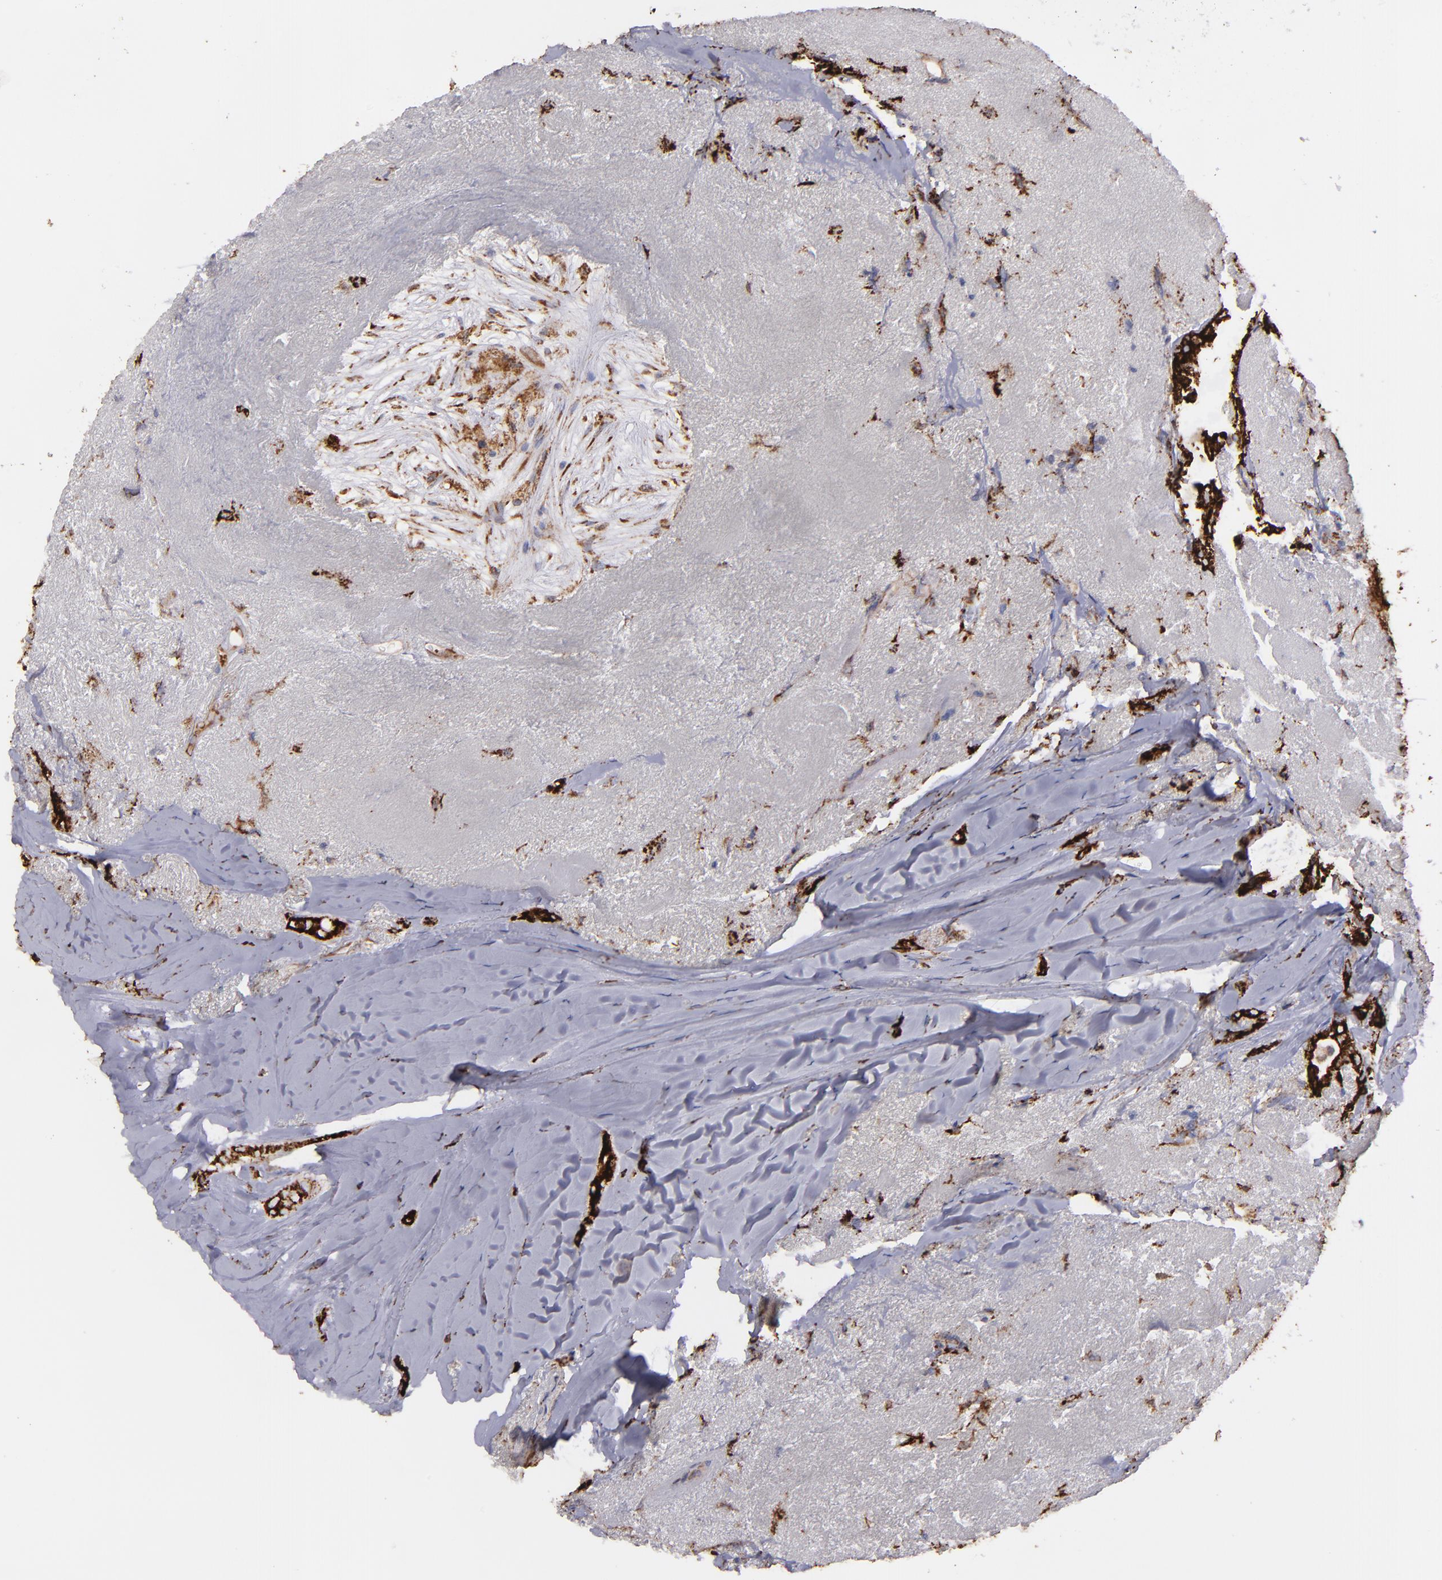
{"staining": {"intensity": "strong", "quantity": ">75%", "location": "cytoplasmic/membranous"}, "tissue": "breast cancer", "cell_type": "Tumor cells", "image_type": "cancer", "snomed": [{"axis": "morphology", "description": "Duct carcinoma"}, {"axis": "topography", "description": "Breast"}], "caption": "Breast invasive ductal carcinoma tissue shows strong cytoplasmic/membranous positivity in approximately >75% of tumor cells", "gene": "MAOB", "patient": {"sex": "female", "age": 54}}